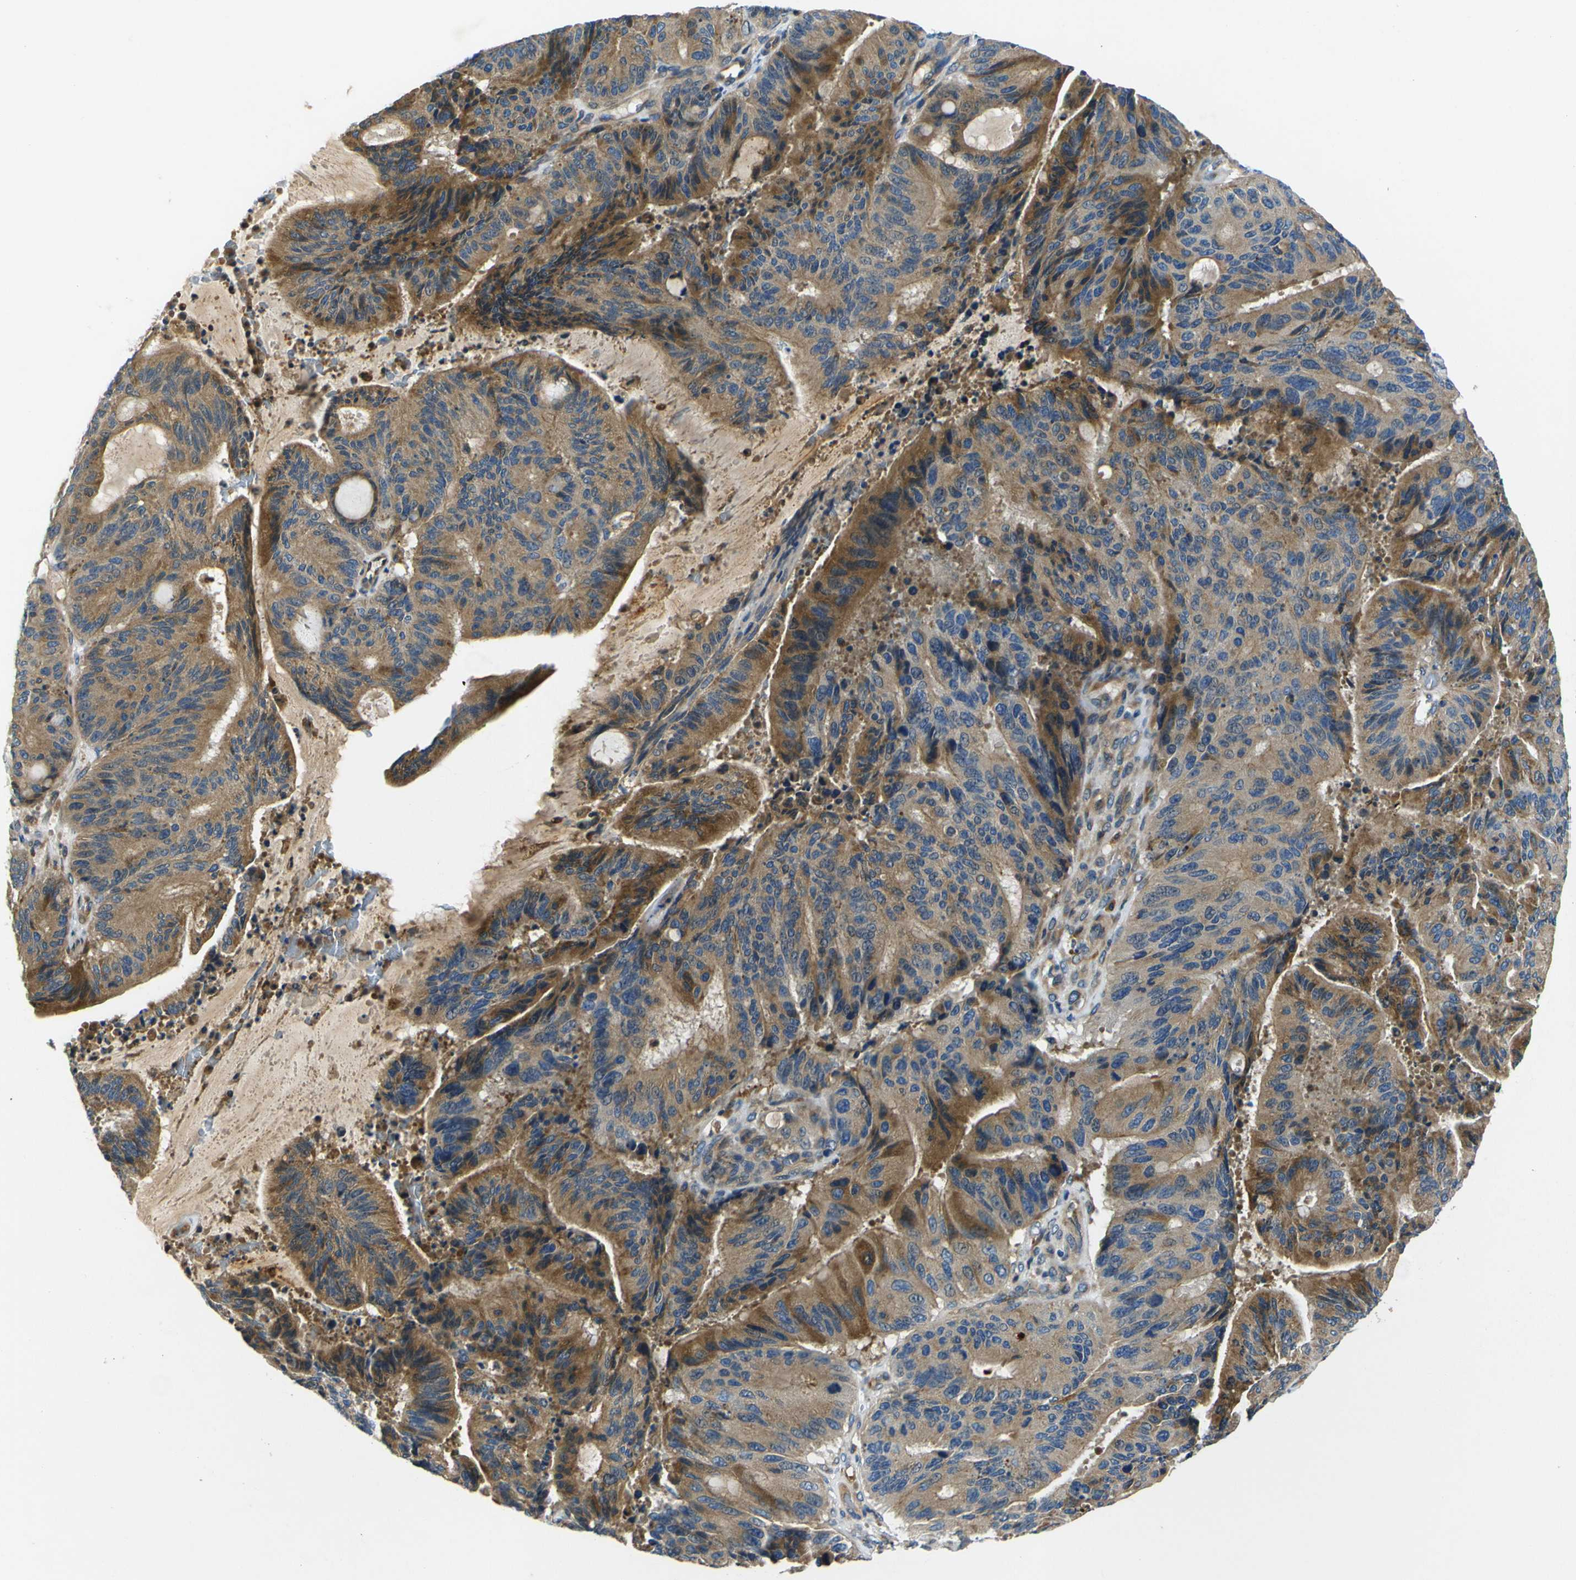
{"staining": {"intensity": "moderate", "quantity": ">75%", "location": "cytoplasmic/membranous"}, "tissue": "liver cancer", "cell_type": "Tumor cells", "image_type": "cancer", "snomed": [{"axis": "morphology", "description": "Cholangiocarcinoma"}, {"axis": "topography", "description": "Liver"}], "caption": "Cholangiocarcinoma (liver) tissue reveals moderate cytoplasmic/membranous expression in approximately >75% of tumor cells, visualized by immunohistochemistry.", "gene": "RAB1B", "patient": {"sex": "female", "age": 73}}